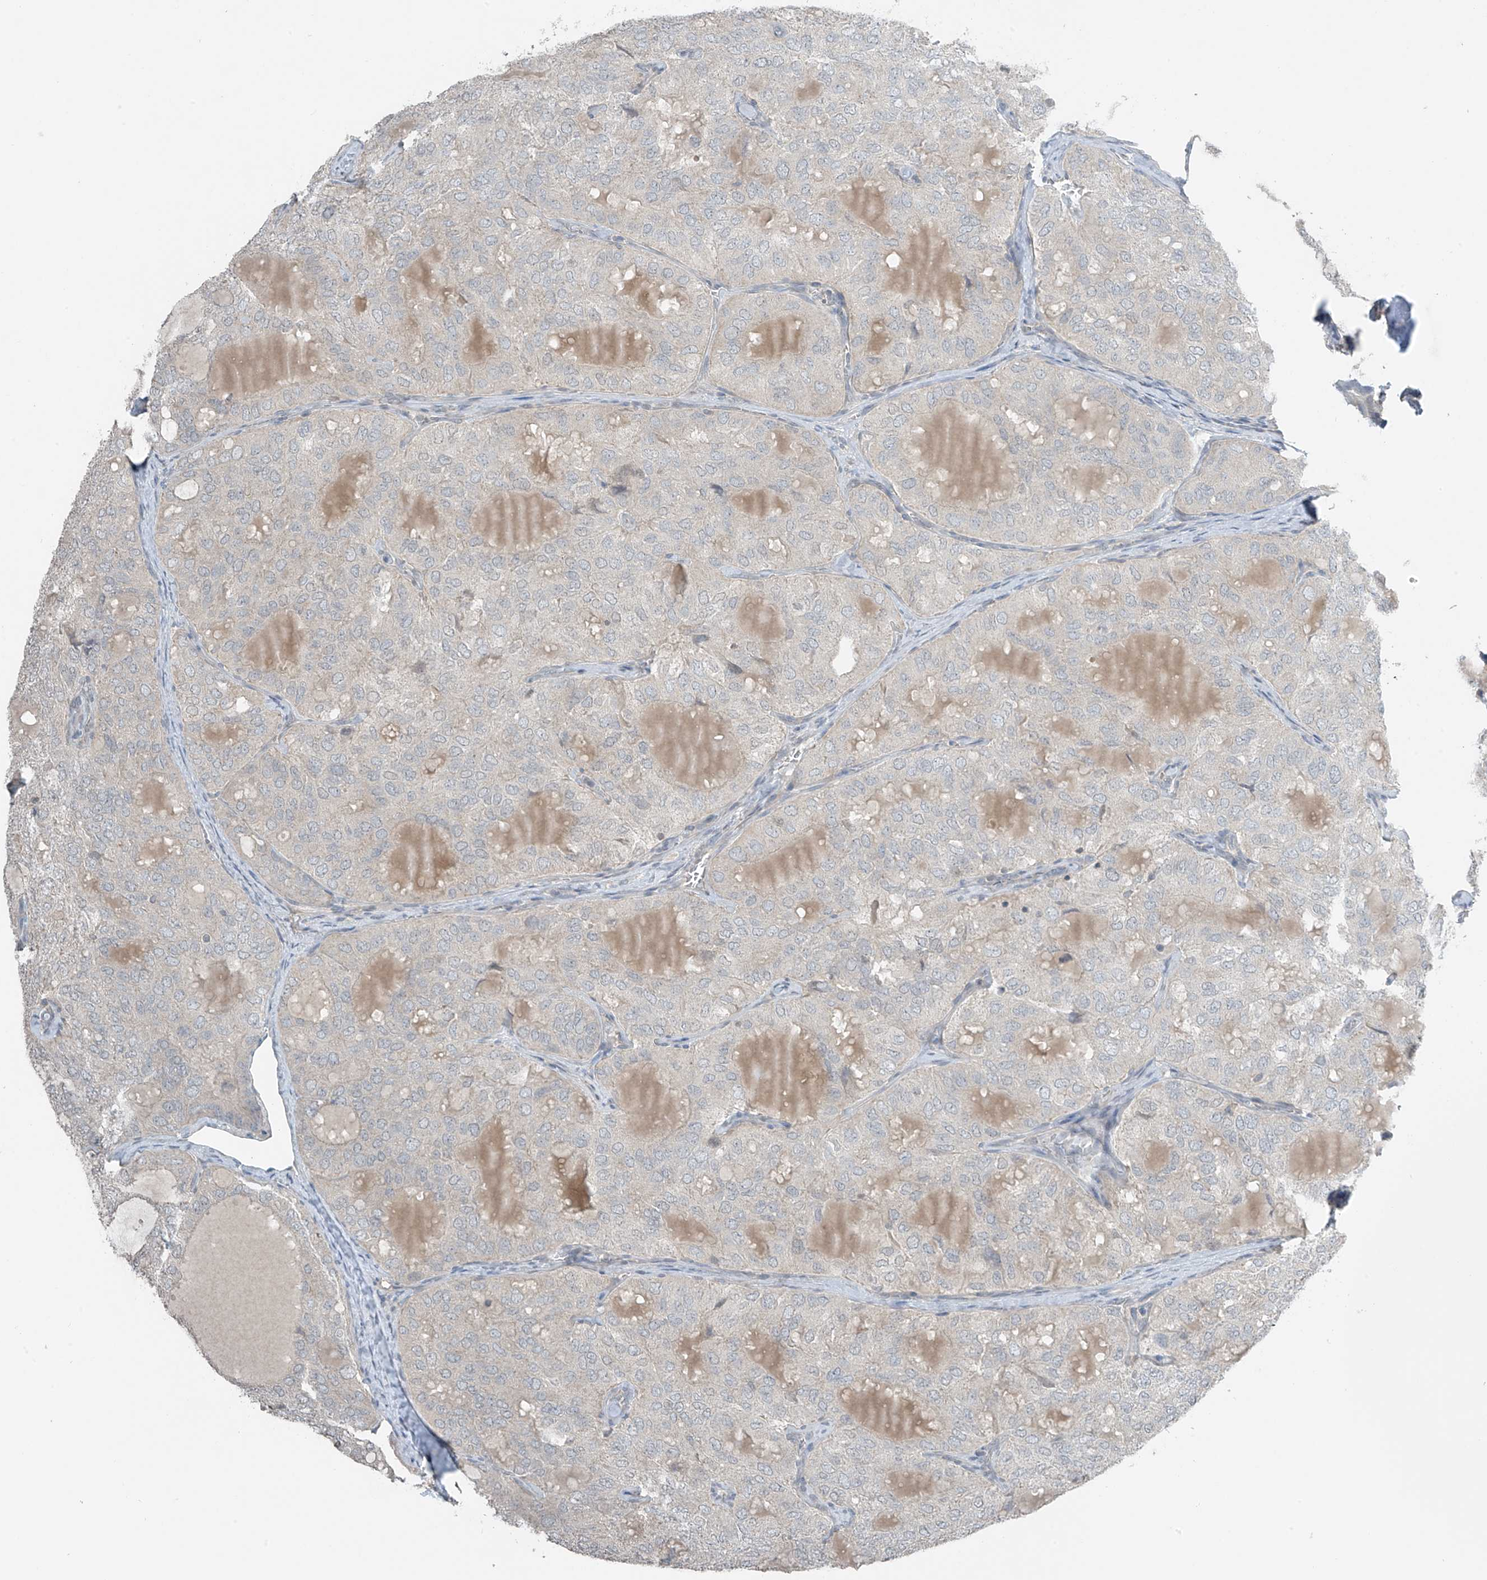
{"staining": {"intensity": "negative", "quantity": "none", "location": "none"}, "tissue": "thyroid cancer", "cell_type": "Tumor cells", "image_type": "cancer", "snomed": [{"axis": "morphology", "description": "Follicular adenoma carcinoma, NOS"}, {"axis": "topography", "description": "Thyroid gland"}], "caption": "High magnification brightfield microscopy of thyroid follicular adenoma carcinoma stained with DAB (brown) and counterstained with hematoxylin (blue): tumor cells show no significant staining. (Stains: DAB (3,3'-diaminobenzidine) immunohistochemistry (IHC) with hematoxylin counter stain, Microscopy: brightfield microscopy at high magnification).", "gene": "HOXA11", "patient": {"sex": "male", "age": 75}}